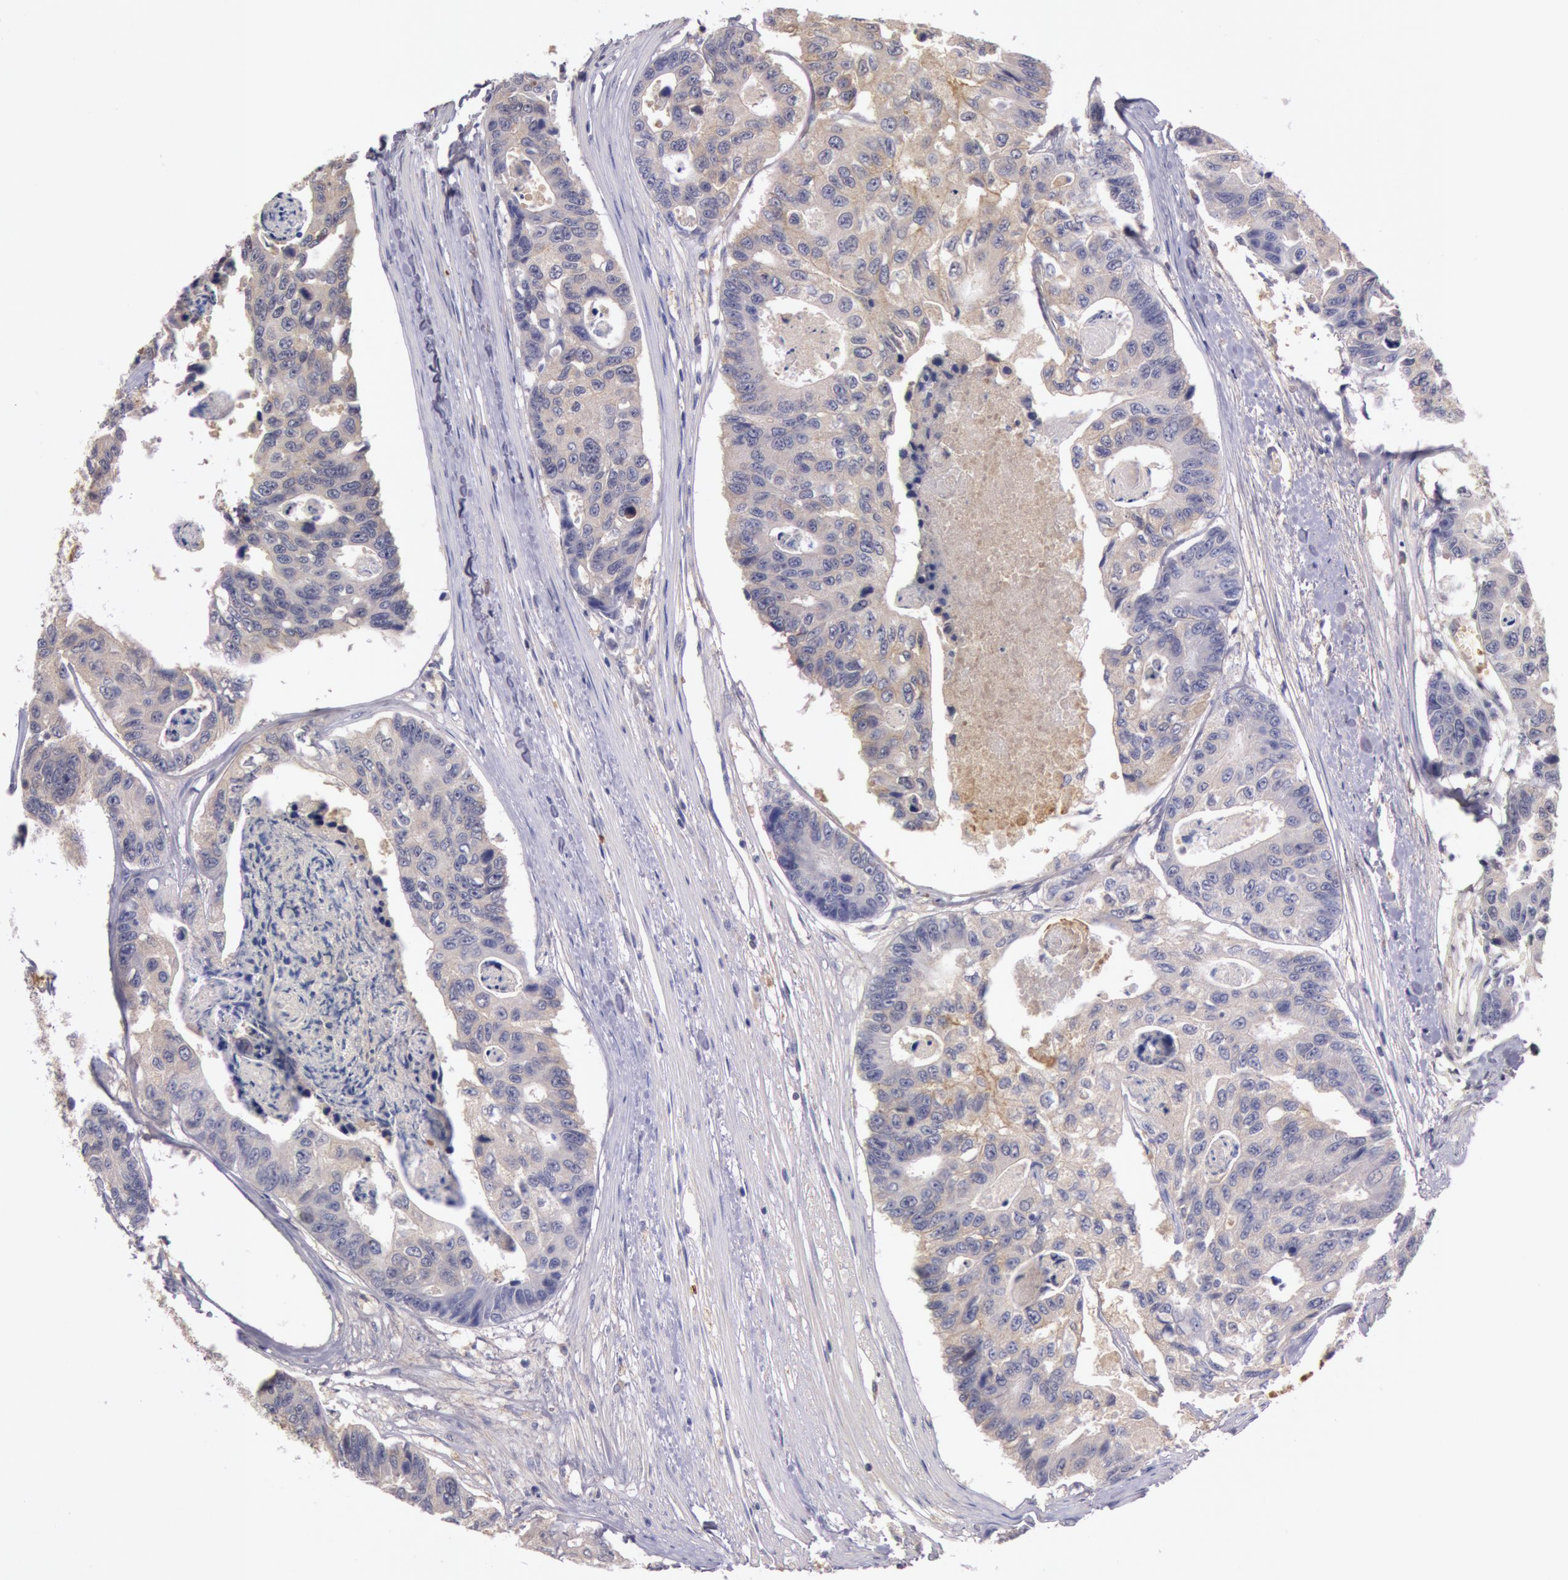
{"staining": {"intensity": "negative", "quantity": "none", "location": "none"}, "tissue": "colorectal cancer", "cell_type": "Tumor cells", "image_type": "cancer", "snomed": [{"axis": "morphology", "description": "Adenocarcinoma, NOS"}, {"axis": "topography", "description": "Colon"}], "caption": "Tumor cells show no significant staining in colorectal cancer (adenocarcinoma).", "gene": "C1R", "patient": {"sex": "female", "age": 86}}